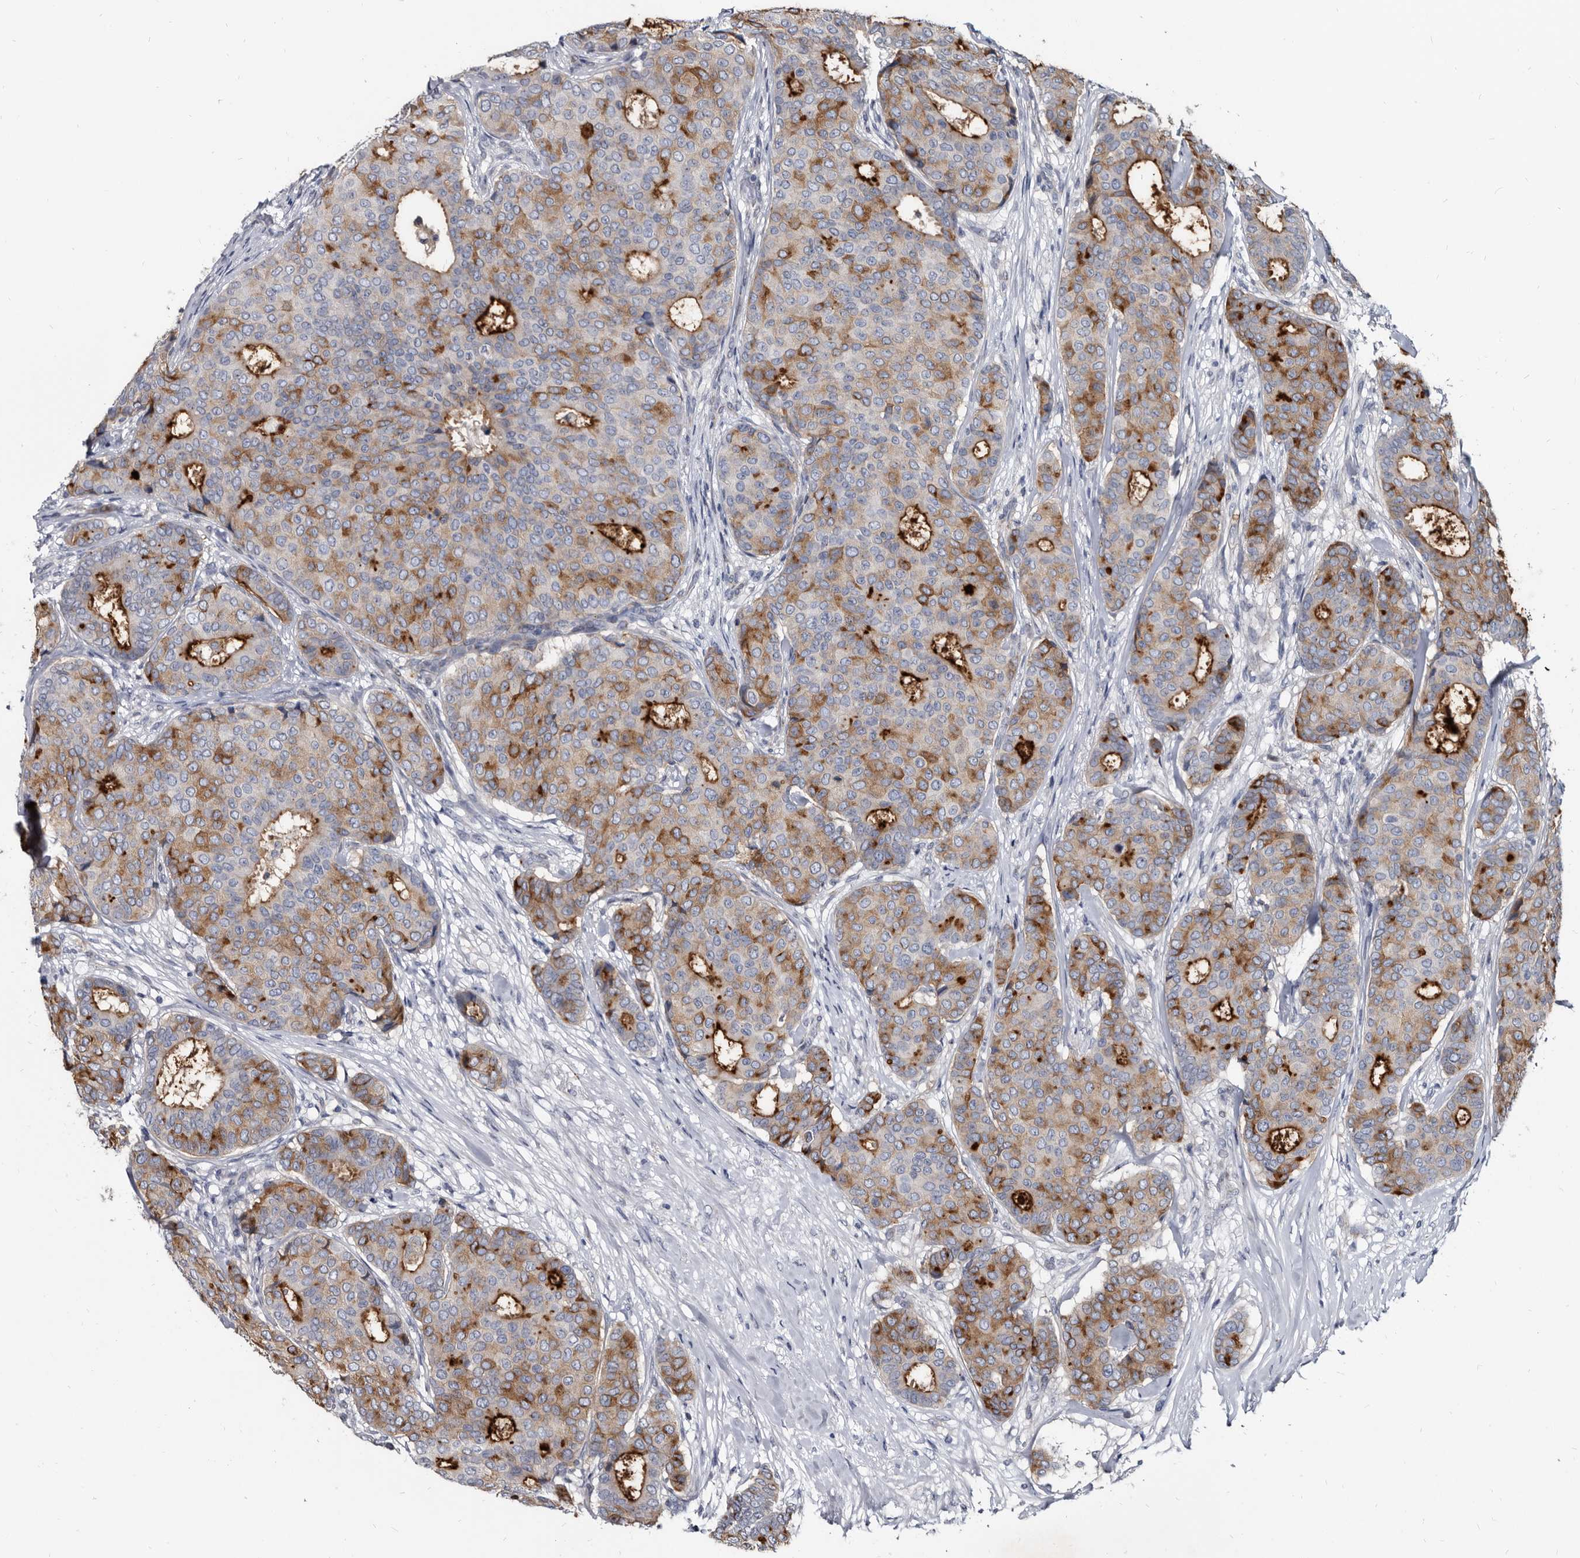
{"staining": {"intensity": "moderate", "quantity": ">75%", "location": "cytoplasmic/membranous"}, "tissue": "breast cancer", "cell_type": "Tumor cells", "image_type": "cancer", "snomed": [{"axis": "morphology", "description": "Duct carcinoma"}, {"axis": "topography", "description": "Breast"}], "caption": "Tumor cells exhibit medium levels of moderate cytoplasmic/membranous staining in approximately >75% of cells in breast cancer.", "gene": "PRSS8", "patient": {"sex": "female", "age": 75}}